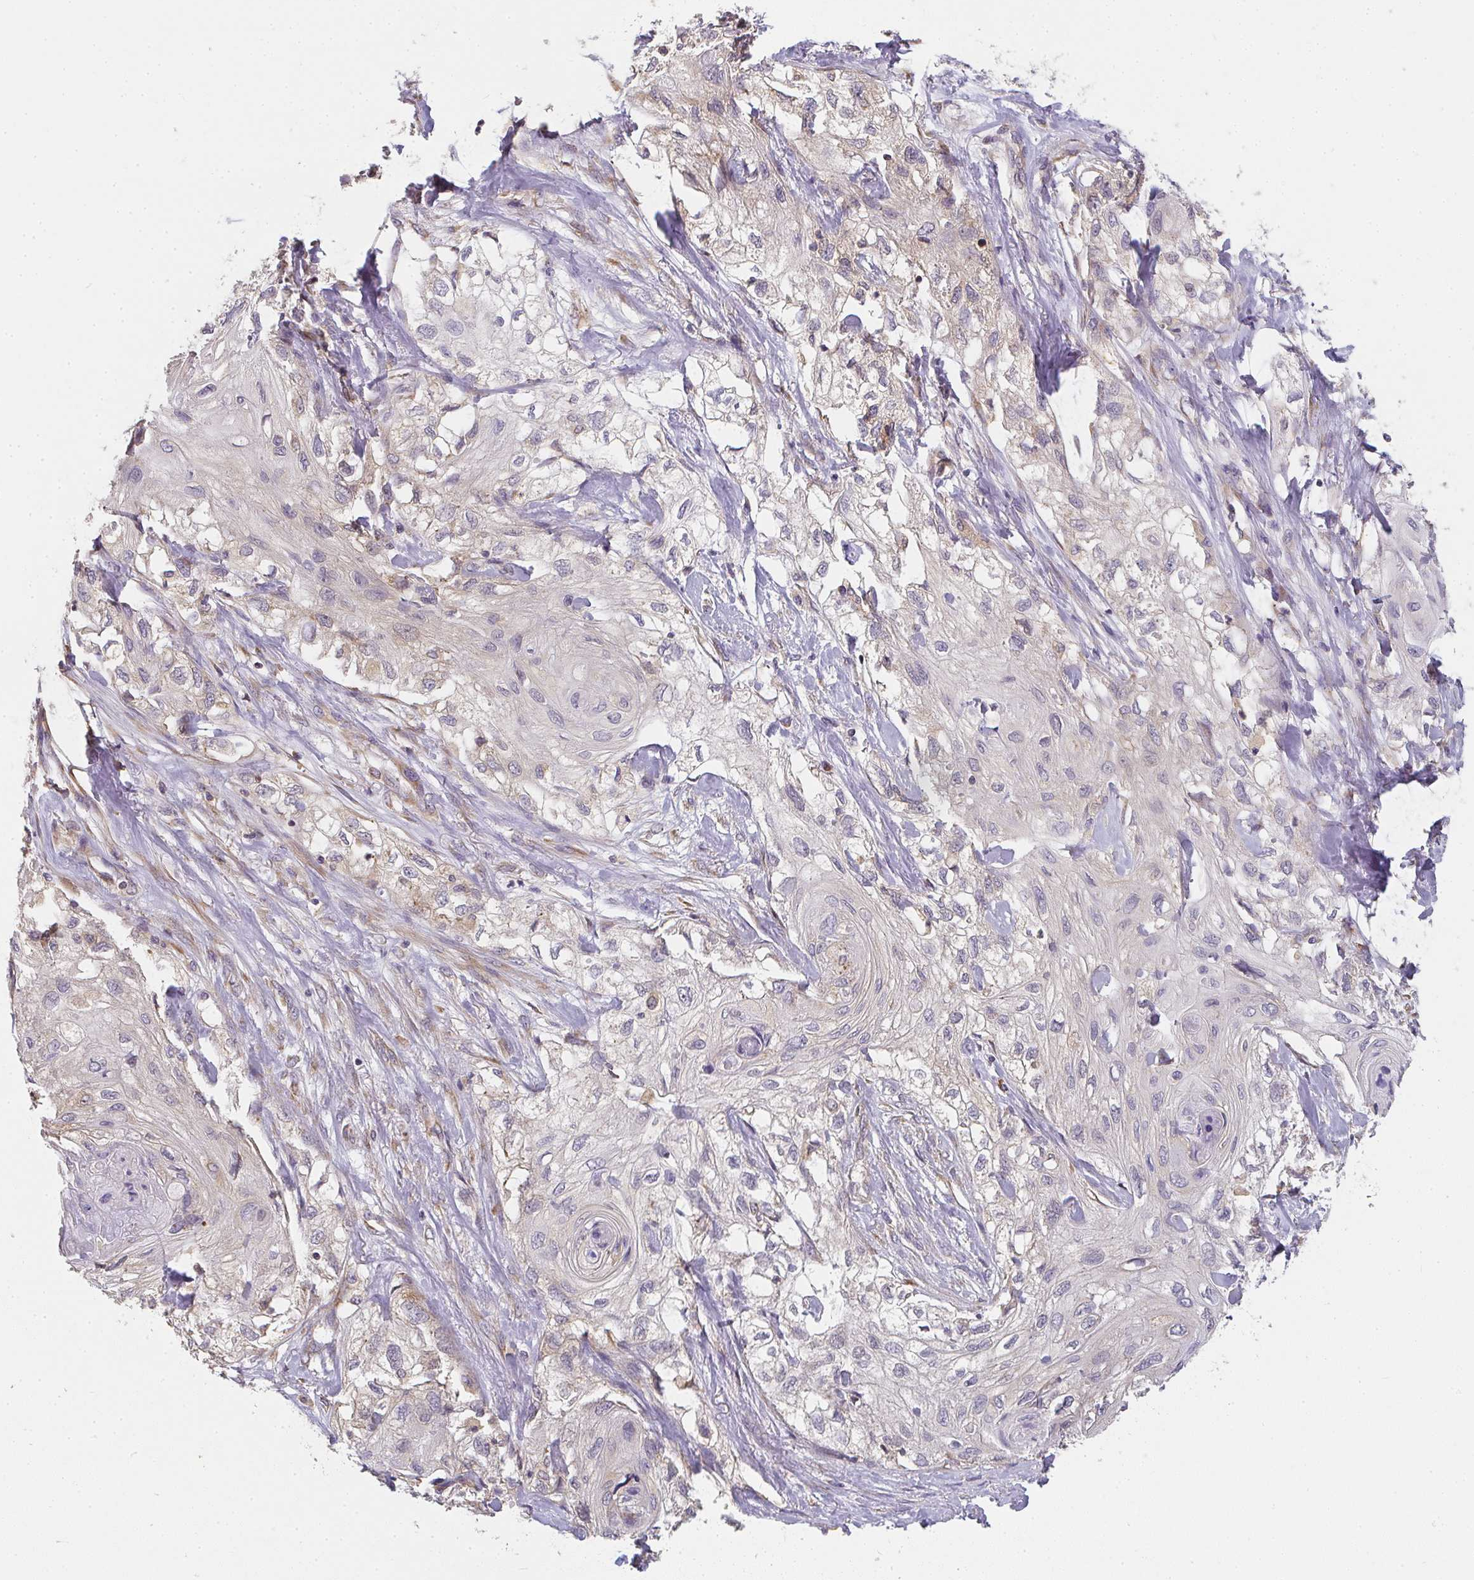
{"staining": {"intensity": "weak", "quantity": "<25%", "location": "cytoplasmic/membranous"}, "tissue": "skin cancer", "cell_type": "Tumor cells", "image_type": "cancer", "snomed": [{"axis": "morphology", "description": "Squamous cell carcinoma, NOS"}, {"axis": "topography", "description": "Skin"}, {"axis": "topography", "description": "Vulva"}], "caption": "High magnification brightfield microscopy of skin cancer (squamous cell carcinoma) stained with DAB (3,3'-diaminobenzidine) (brown) and counterstained with hematoxylin (blue): tumor cells show no significant staining.", "gene": "SLC35B3", "patient": {"sex": "female", "age": 86}}